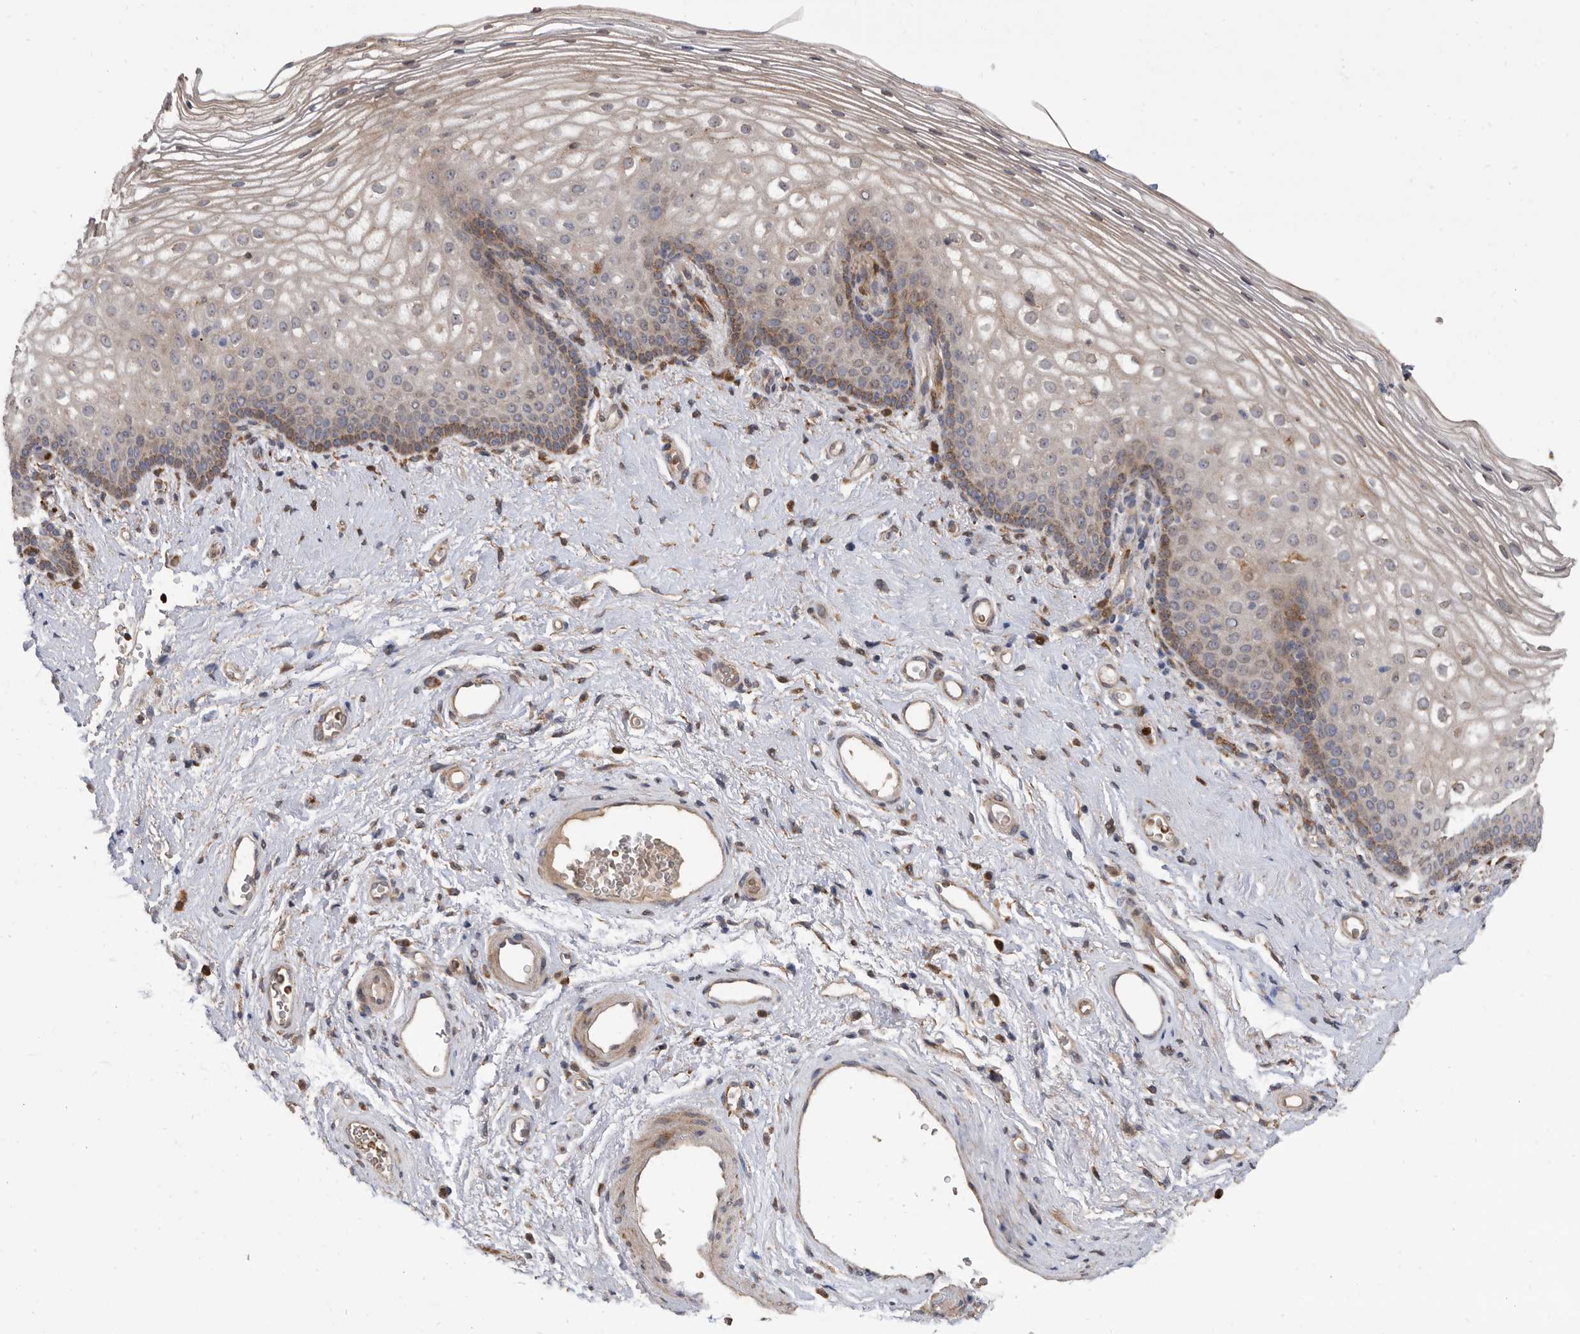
{"staining": {"intensity": "moderate", "quantity": "<25%", "location": "cytoplasmic/membranous"}, "tissue": "vagina", "cell_type": "Squamous epithelial cells", "image_type": "normal", "snomed": [{"axis": "morphology", "description": "Normal tissue, NOS"}, {"axis": "topography", "description": "Vagina"}], "caption": "Moderate cytoplasmic/membranous positivity for a protein is appreciated in about <25% of squamous epithelial cells of benign vagina using IHC.", "gene": "CRISPLD2", "patient": {"sex": "female", "age": 60}}